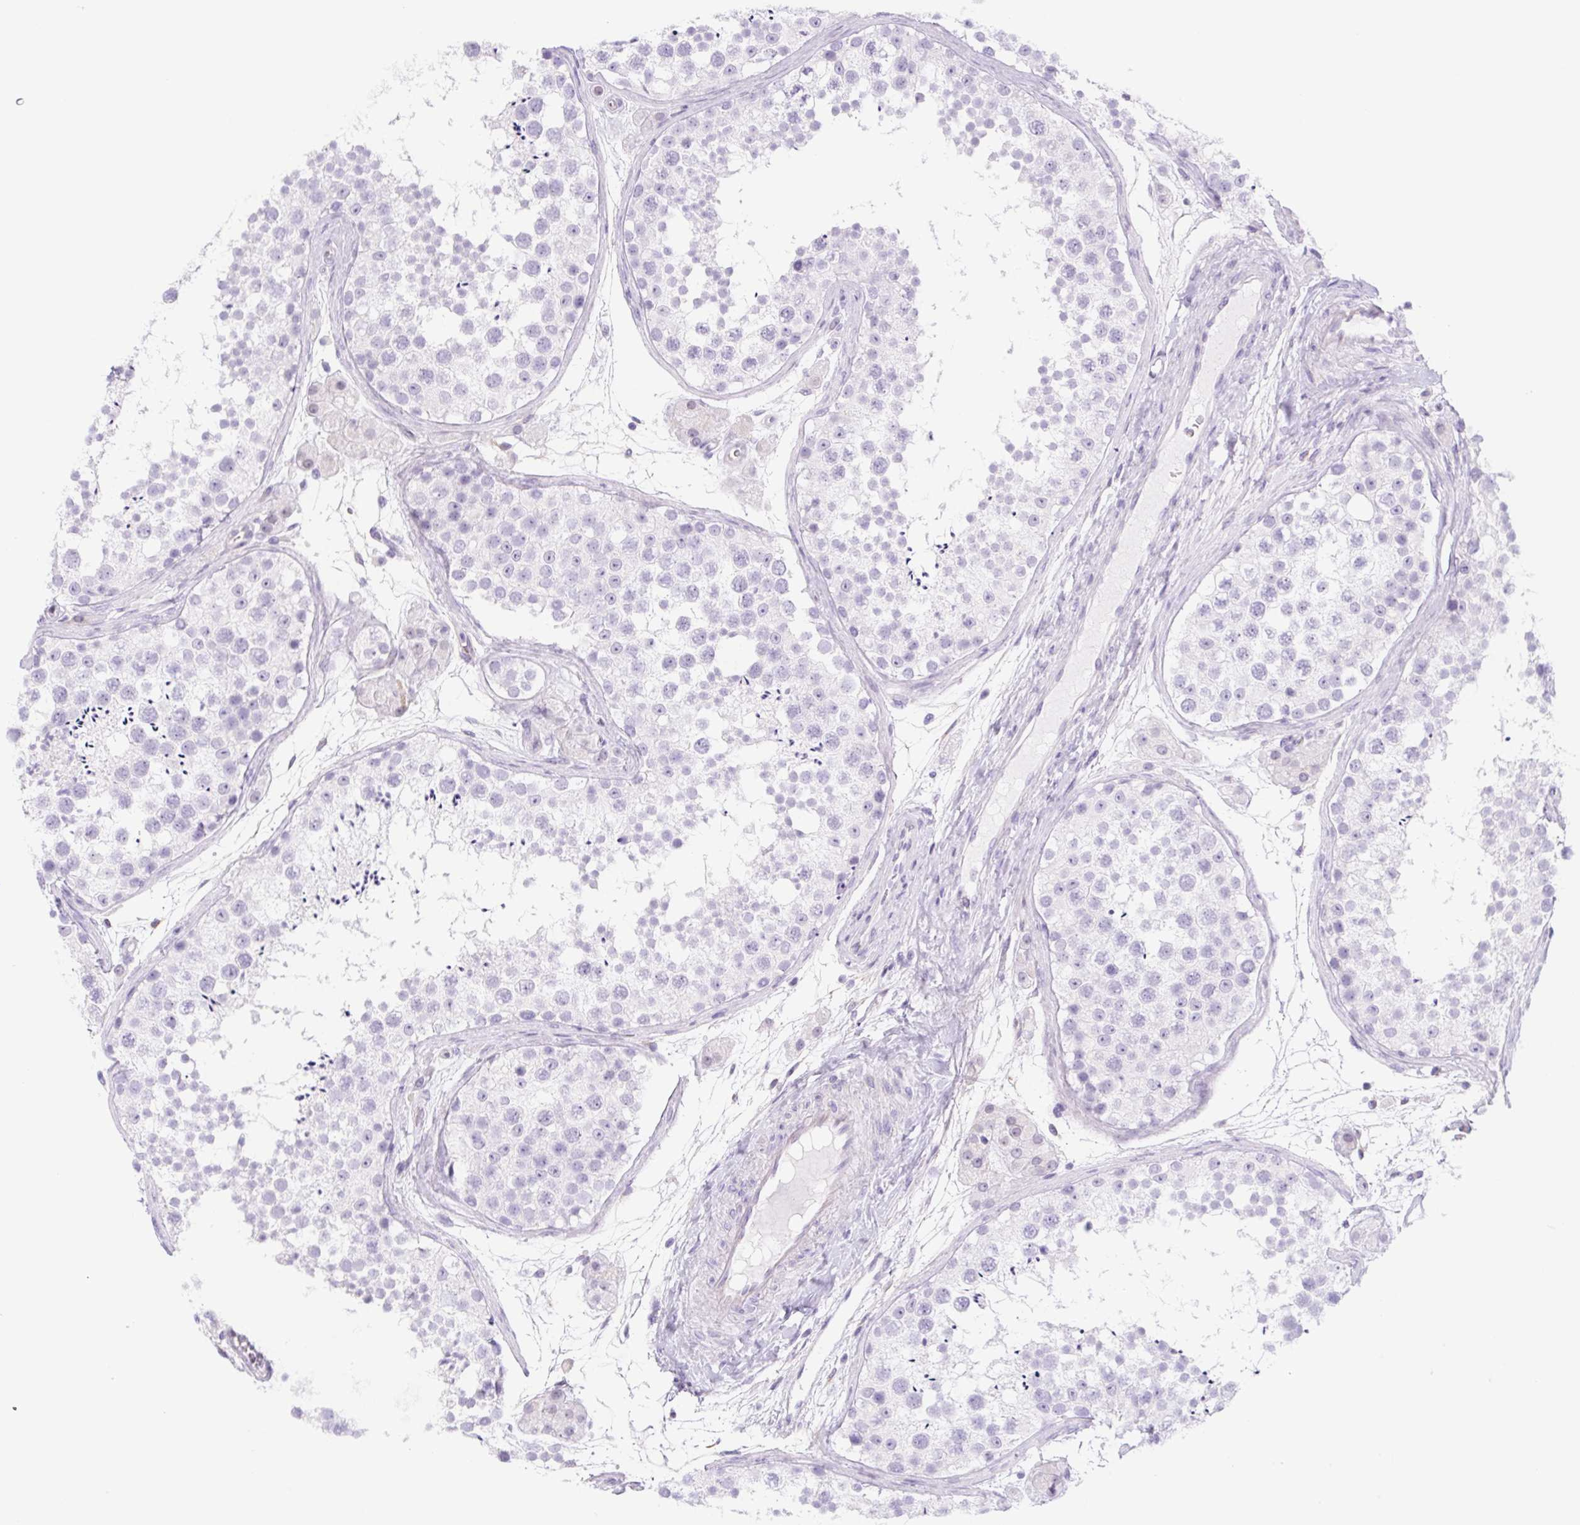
{"staining": {"intensity": "negative", "quantity": "none", "location": "none"}, "tissue": "testis", "cell_type": "Cells in seminiferous ducts", "image_type": "normal", "snomed": [{"axis": "morphology", "description": "Normal tissue, NOS"}, {"axis": "topography", "description": "Testis"}], "caption": "This is an immunohistochemistry (IHC) image of normal testis. There is no positivity in cells in seminiferous ducts.", "gene": "CYP21A2", "patient": {"sex": "male", "age": 41}}